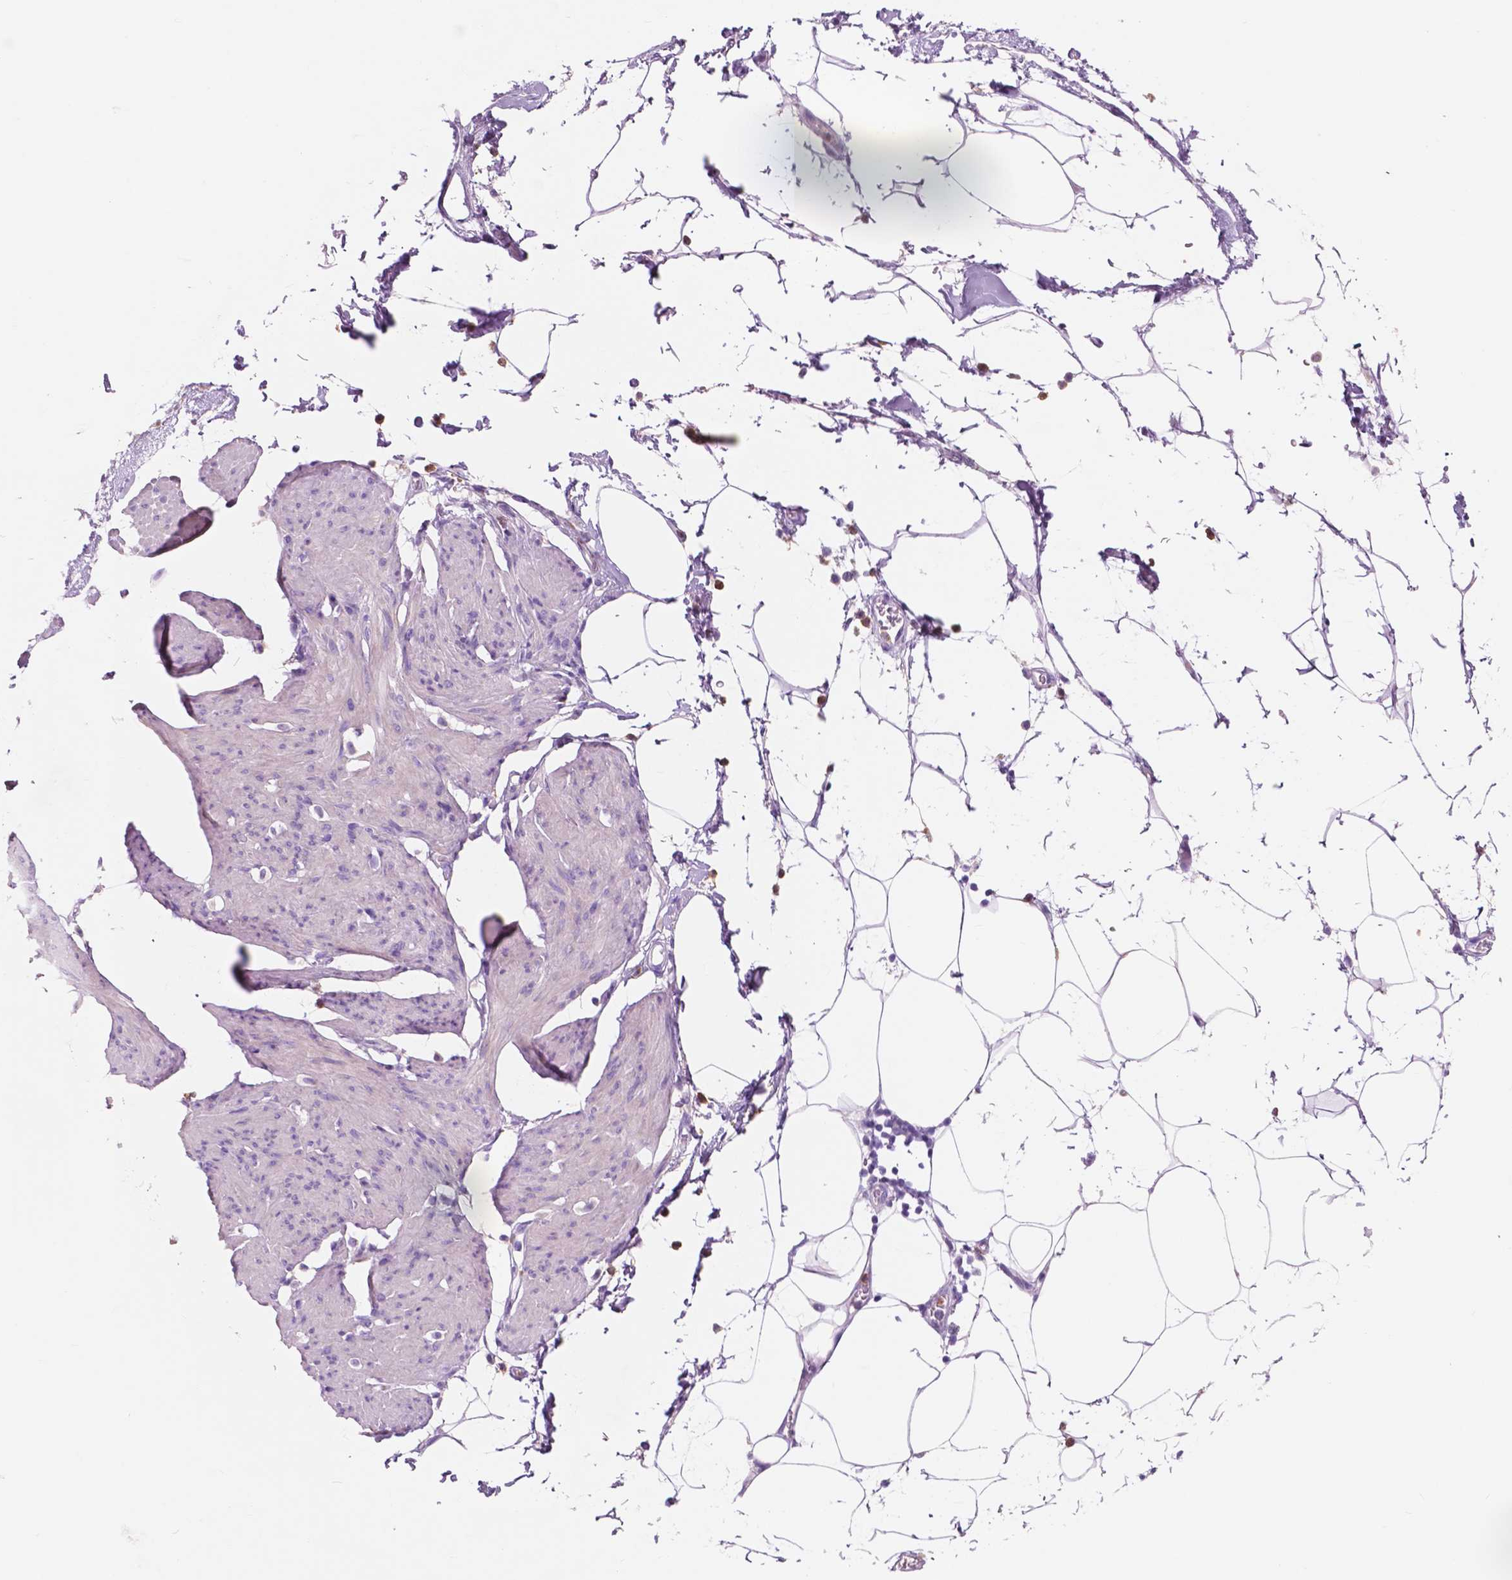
{"staining": {"intensity": "negative", "quantity": "none", "location": "none"}, "tissue": "smooth muscle", "cell_type": "Smooth muscle cells", "image_type": "normal", "snomed": [{"axis": "morphology", "description": "Normal tissue, NOS"}, {"axis": "topography", "description": "Adipose tissue"}, {"axis": "topography", "description": "Smooth muscle"}, {"axis": "topography", "description": "Peripheral nerve tissue"}], "caption": "Smooth muscle cells are negative for brown protein staining in benign smooth muscle.", "gene": "CUZD1", "patient": {"sex": "male", "age": 83}}